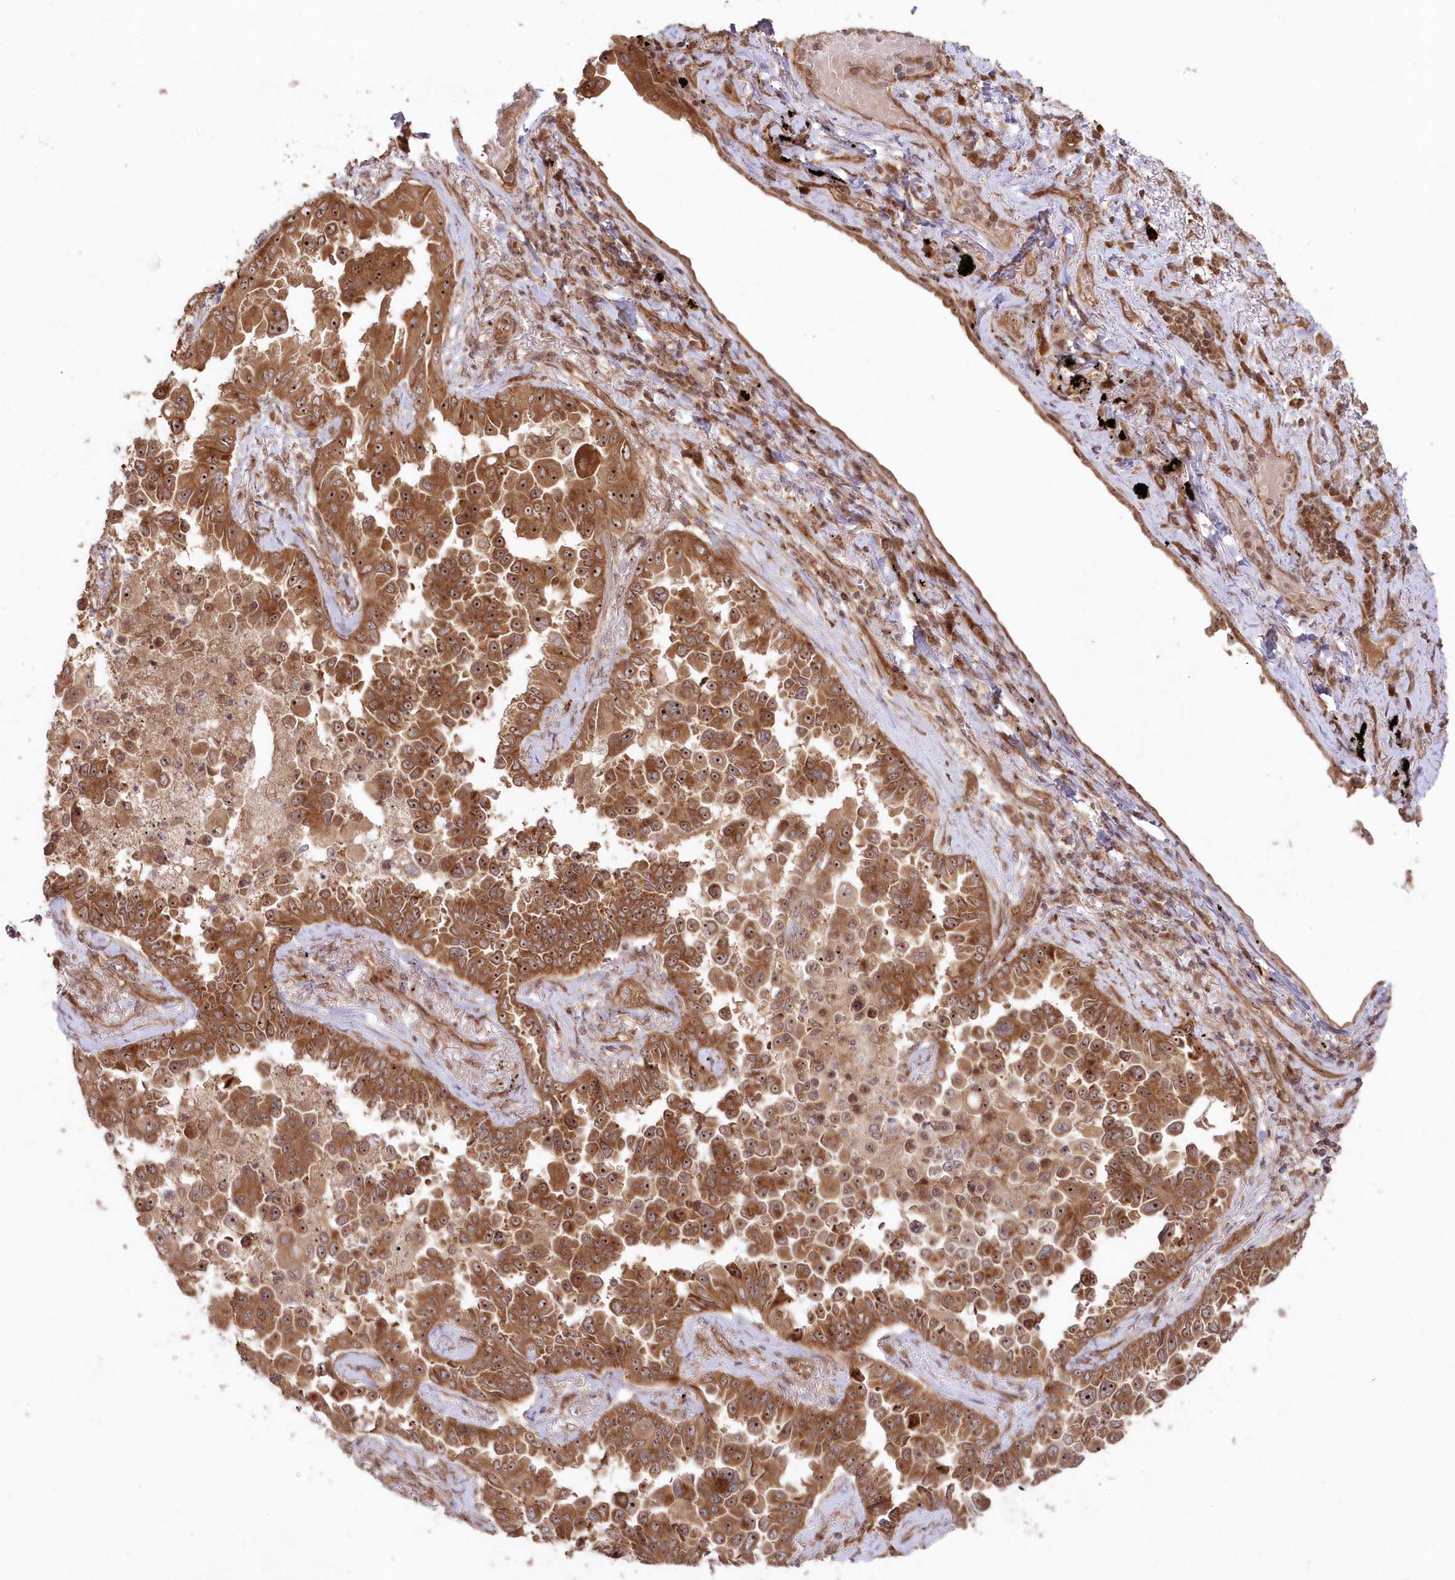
{"staining": {"intensity": "moderate", "quantity": ">75%", "location": "cytoplasmic/membranous,nuclear"}, "tissue": "lung cancer", "cell_type": "Tumor cells", "image_type": "cancer", "snomed": [{"axis": "morphology", "description": "Adenocarcinoma, NOS"}, {"axis": "topography", "description": "Lung"}], "caption": "Human adenocarcinoma (lung) stained with a brown dye displays moderate cytoplasmic/membranous and nuclear positive expression in approximately >75% of tumor cells.", "gene": "SERINC1", "patient": {"sex": "female", "age": 67}}